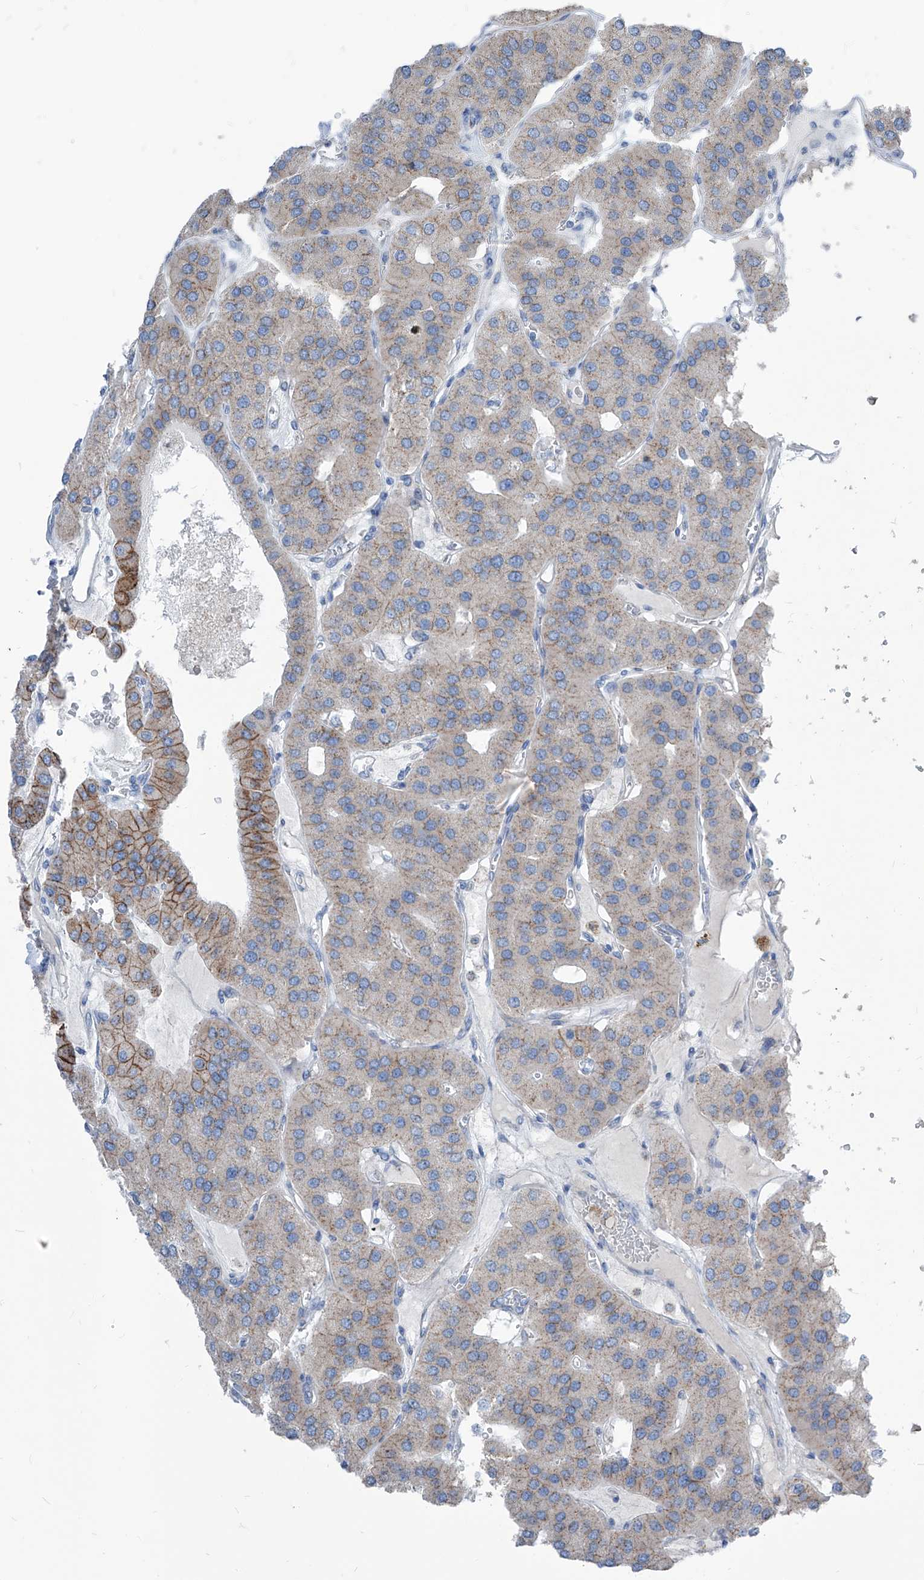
{"staining": {"intensity": "moderate", "quantity": "<25%", "location": "cytoplasmic/membranous"}, "tissue": "parathyroid gland", "cell_type": "Glandular cells", "image_type": "normal", "snomed": [{"axis": "morphology", "description": "Normal tissue, NOS"}, {"axis": "morphology", "description": "Adenoma, NOS"}, {"axis": "topography", "description": "Parathyroid gland"}], "caption": "Unremarkable parathyroid gland shows moderate cytoplasmic/membranous staining in about <25% of glandular cells, visualized by immunohistochemistry.", "gene": "AGPS", "patient": {"sex": "female", "age": 86}}